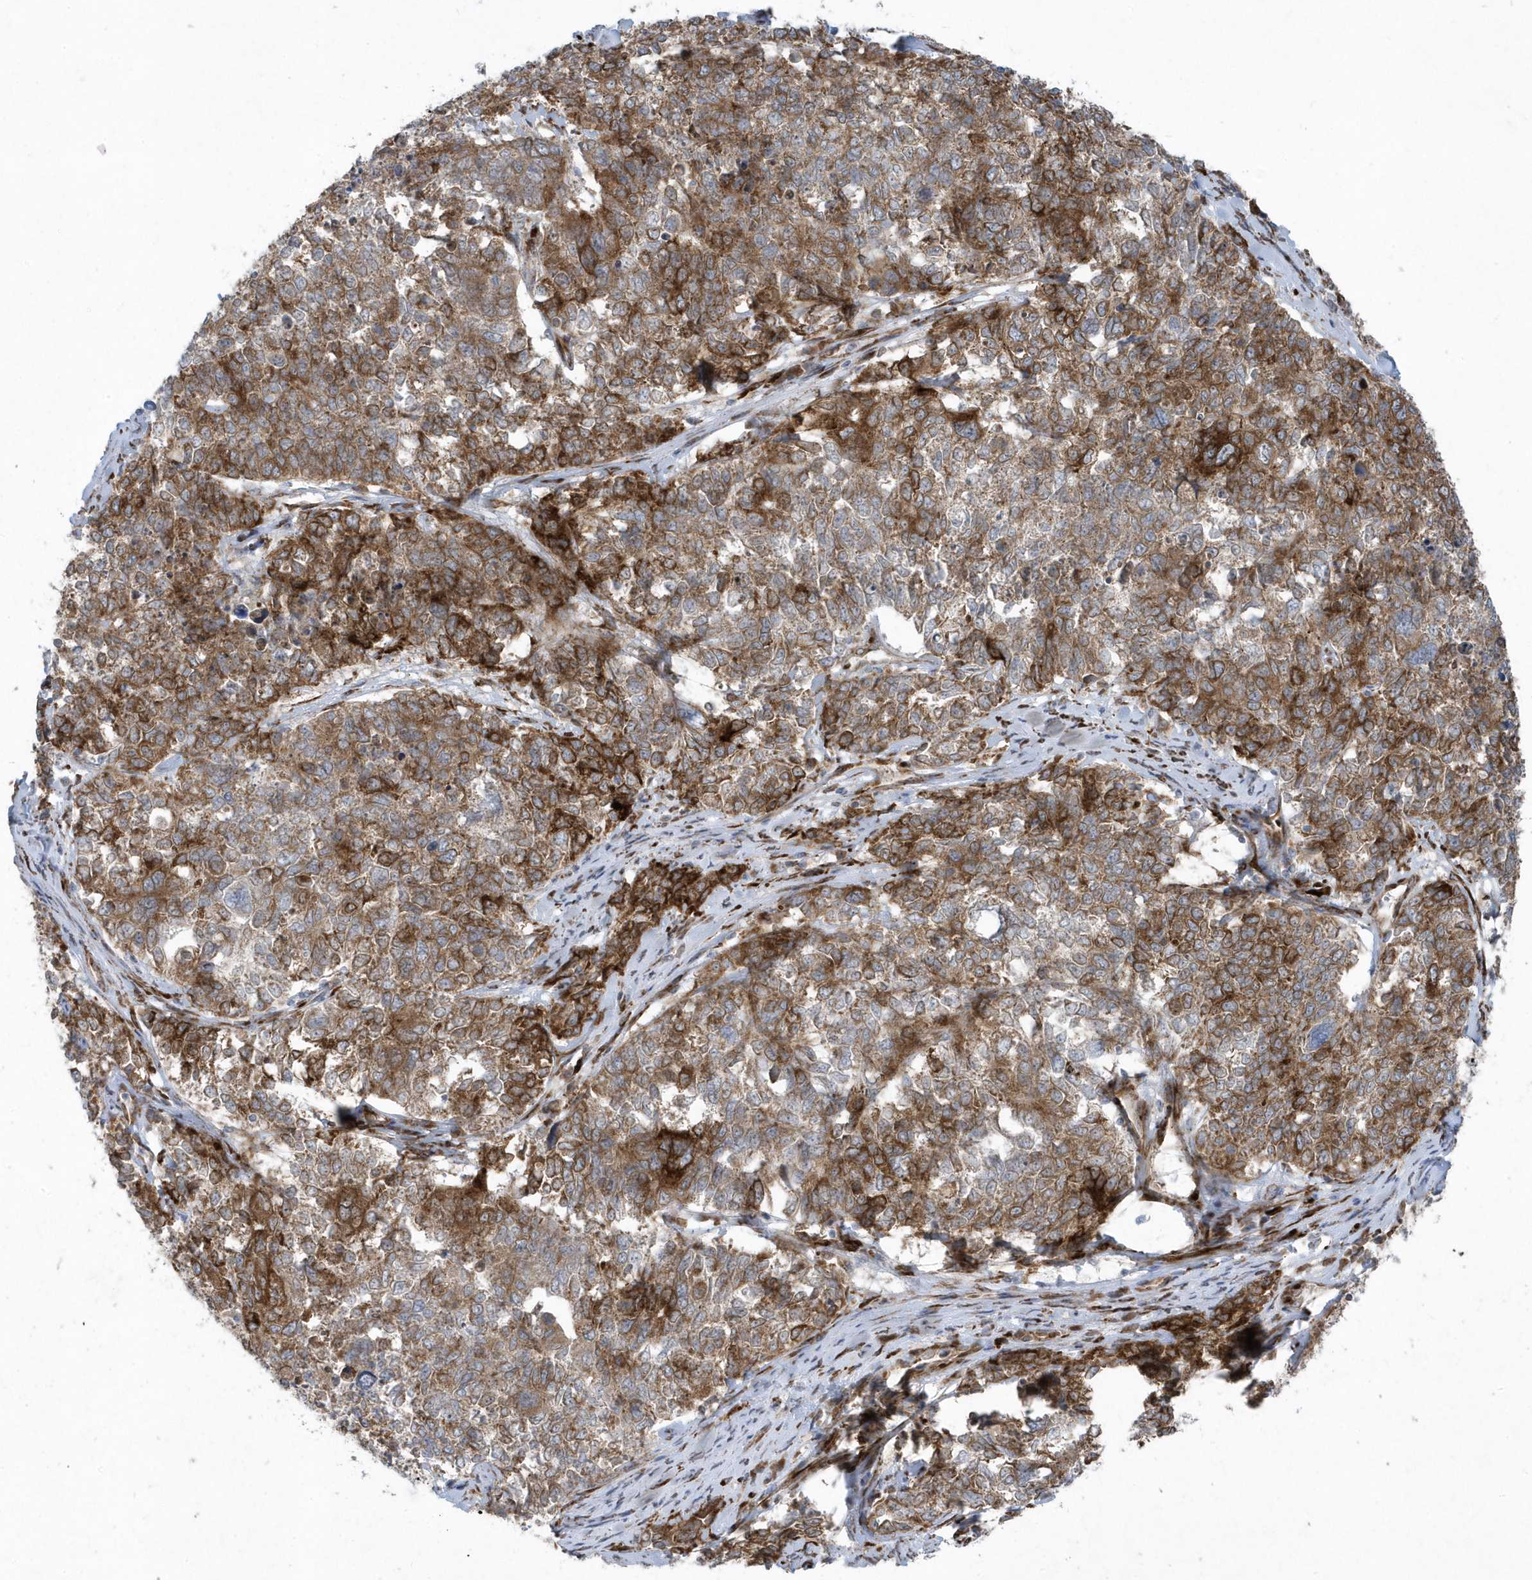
{"staining": {"intensity": "moderate", "quantity": ">75%", "location": "cytoplasmic/membranous"}, "tissue": "cervical cancer", "cell_type": "Tumor cells", "image_type": "cancer", "snomed": [{"axis": "morphology", "description": "Squamous cell carcinoma, NOS"}, {"axis": "topography", "description": "Cervix"}], "caption": "This photomicrograph exhibits squamous cell carcinoma (cervical) stained with IHC to label a protein in brown. The cytoplasmic/membranous of tumor cells show moderate positivity for the protein. Nuclei are counter-stained blue.", "gene": "FAM98A", "patient": {"sex": "female", "age": 63}}